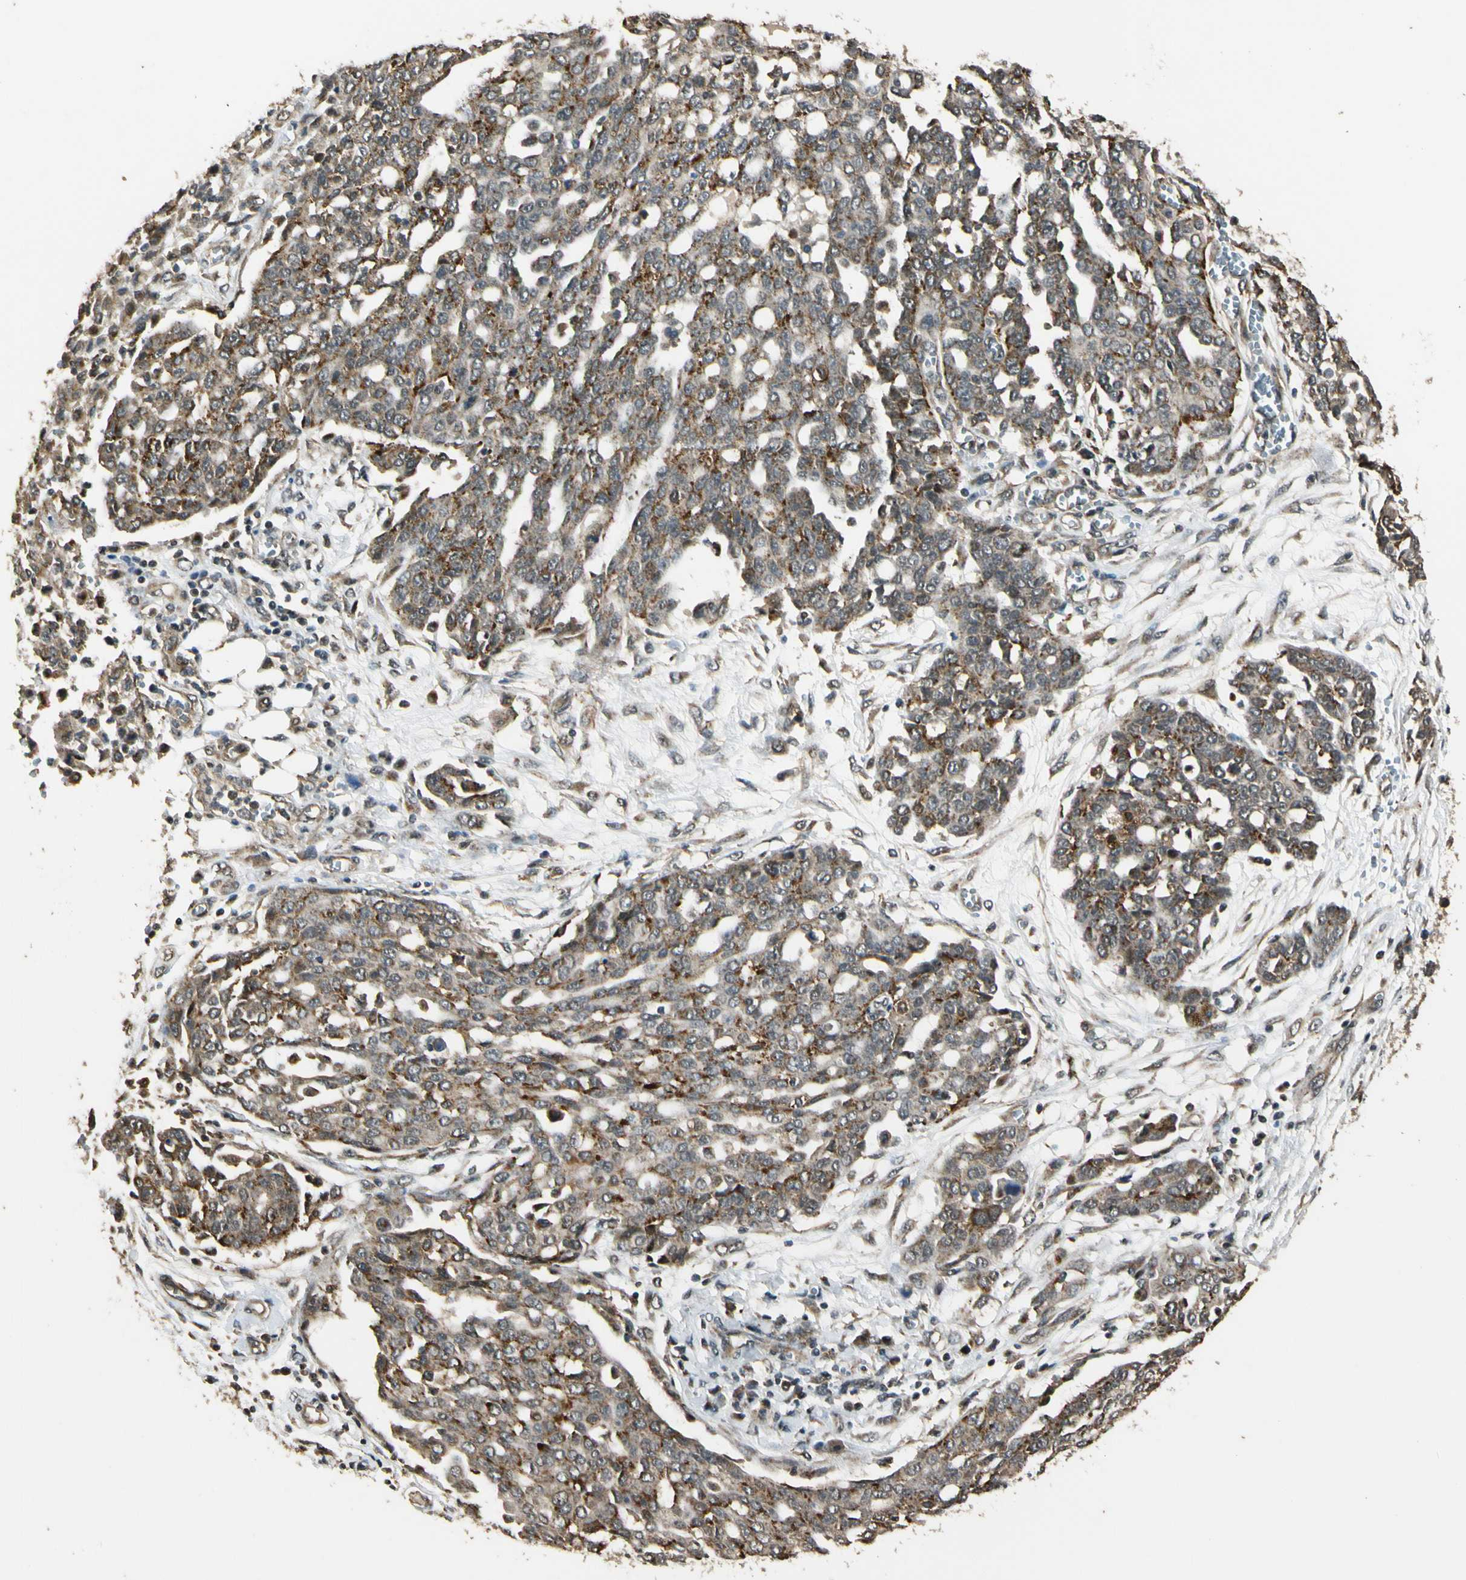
{"staining": {"intensity": "moderate", "quantity": ">75%", "location": "cytoplasmic/membranous"}, "tissue": "ovarian cancer", "cell_type": "Tumor cells", "image_type": "cancer", "snomed": [{"axis": "morphology", "description": "Cystadenocarcinoma, serous, NOS"}, {"axis": "topography", "description": "Soft tissue"}, {"axis": "topography", "description": "Ovary"}], "caption": "Human ovarian cancer stained with a brown dye displays moderate cytoplasmic/membranous positive staining in approximately >75% of tumor cells.", "gene": "LAMTOR1", "patient": {"sex": "female", "age": 57}}